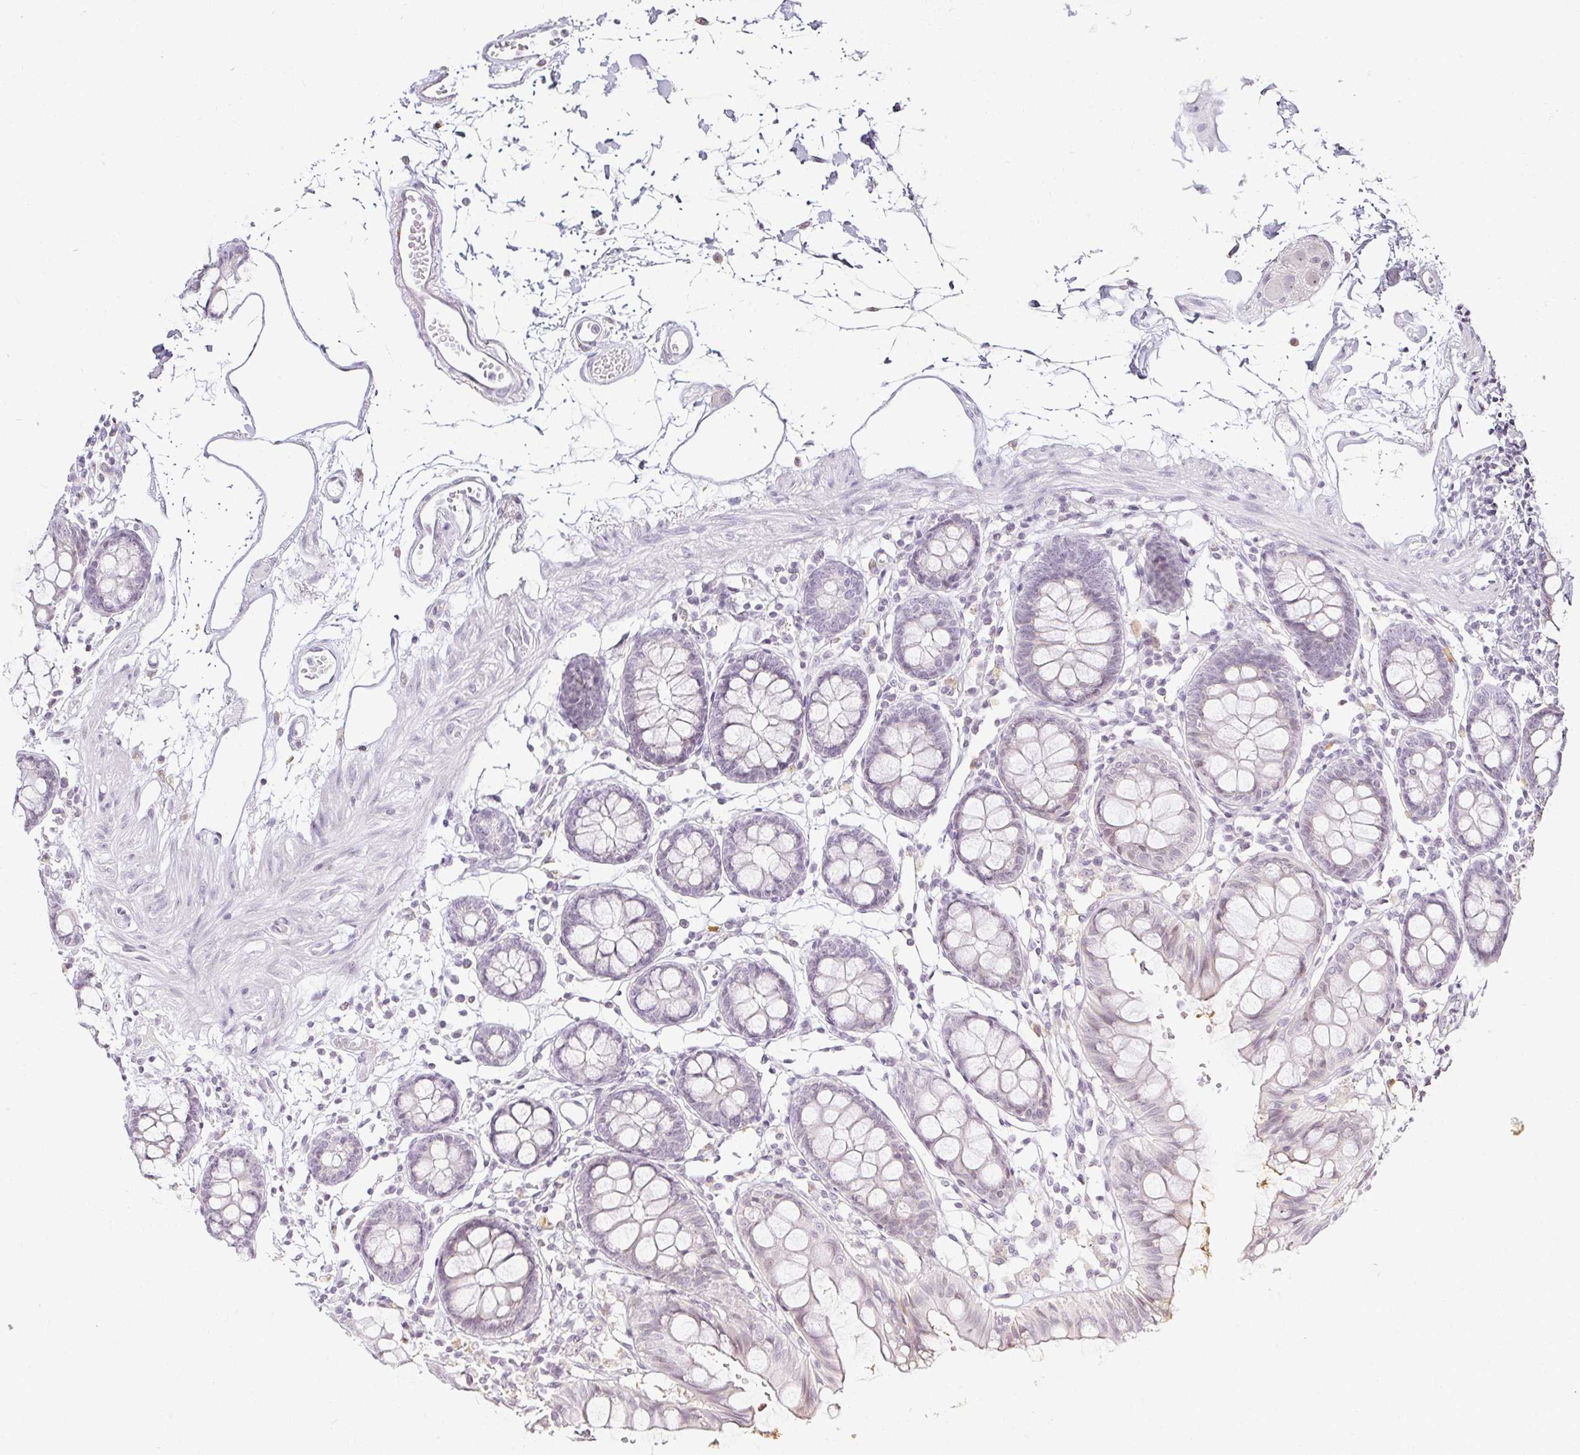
{"staining": {"intensity": "negative", "quantity": "none", "location": "none"}, "tissue": "colon", "cell_type": "Endothelial cells", "image_type": "normal", "snomed": [{"axis": "morphology", "description": "Normal tissue, NOS"}, {"axis": "topography", "description": "Colon"}], "caption": "Immunohistochemistry (IHC) photomicrograph of unremarkable human colon stained for a protein (brown), which reveals no expression in endothelial cells. The staining was performed using DAB to visualize the protein expression in brown, while the nuclei were stained in blue with hematoxylin (Magnification: 20x).", "gene": "ACAN", "patient": {"sex": "female", "age": 84}}